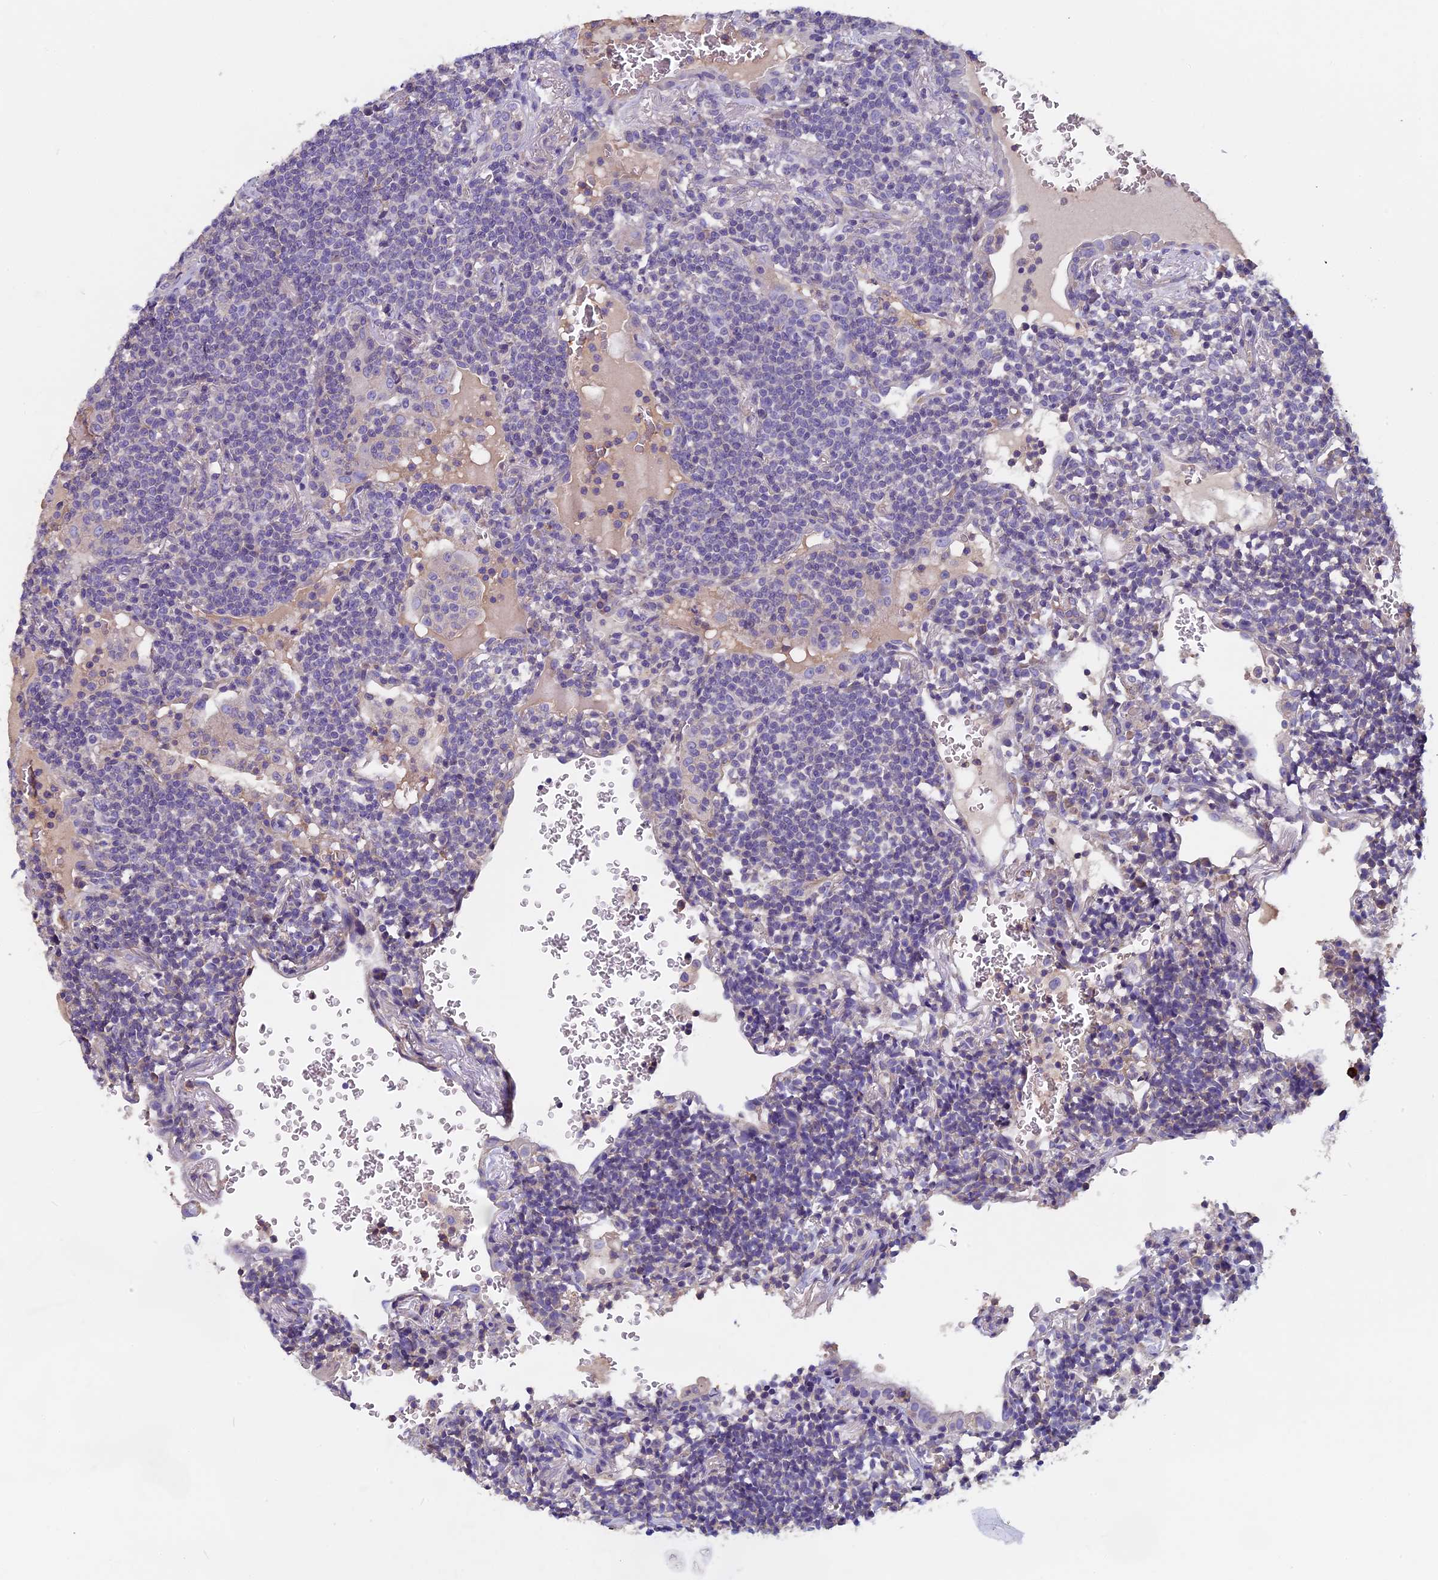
{"staining": {"intensity": "negative", "quantity": "none", "location": "none"}, "tissue": "lymphoma", "cell_type": "Tumor cells", "image_type": "cancer", "snomed": [{"axis": "morphology", "description": "Malignant lymphoma, non-Hodgkin's type, Low grade"}, {"axis": "topography", "description": "Lung"}], "caption": "A histopathology image of human malignant lymphoma, non-Hodgkin's type (low-grade) is negative for staining in tumor cells.", "gene": "CCDC153", "patient": {"sex": "female", "age": 71}}